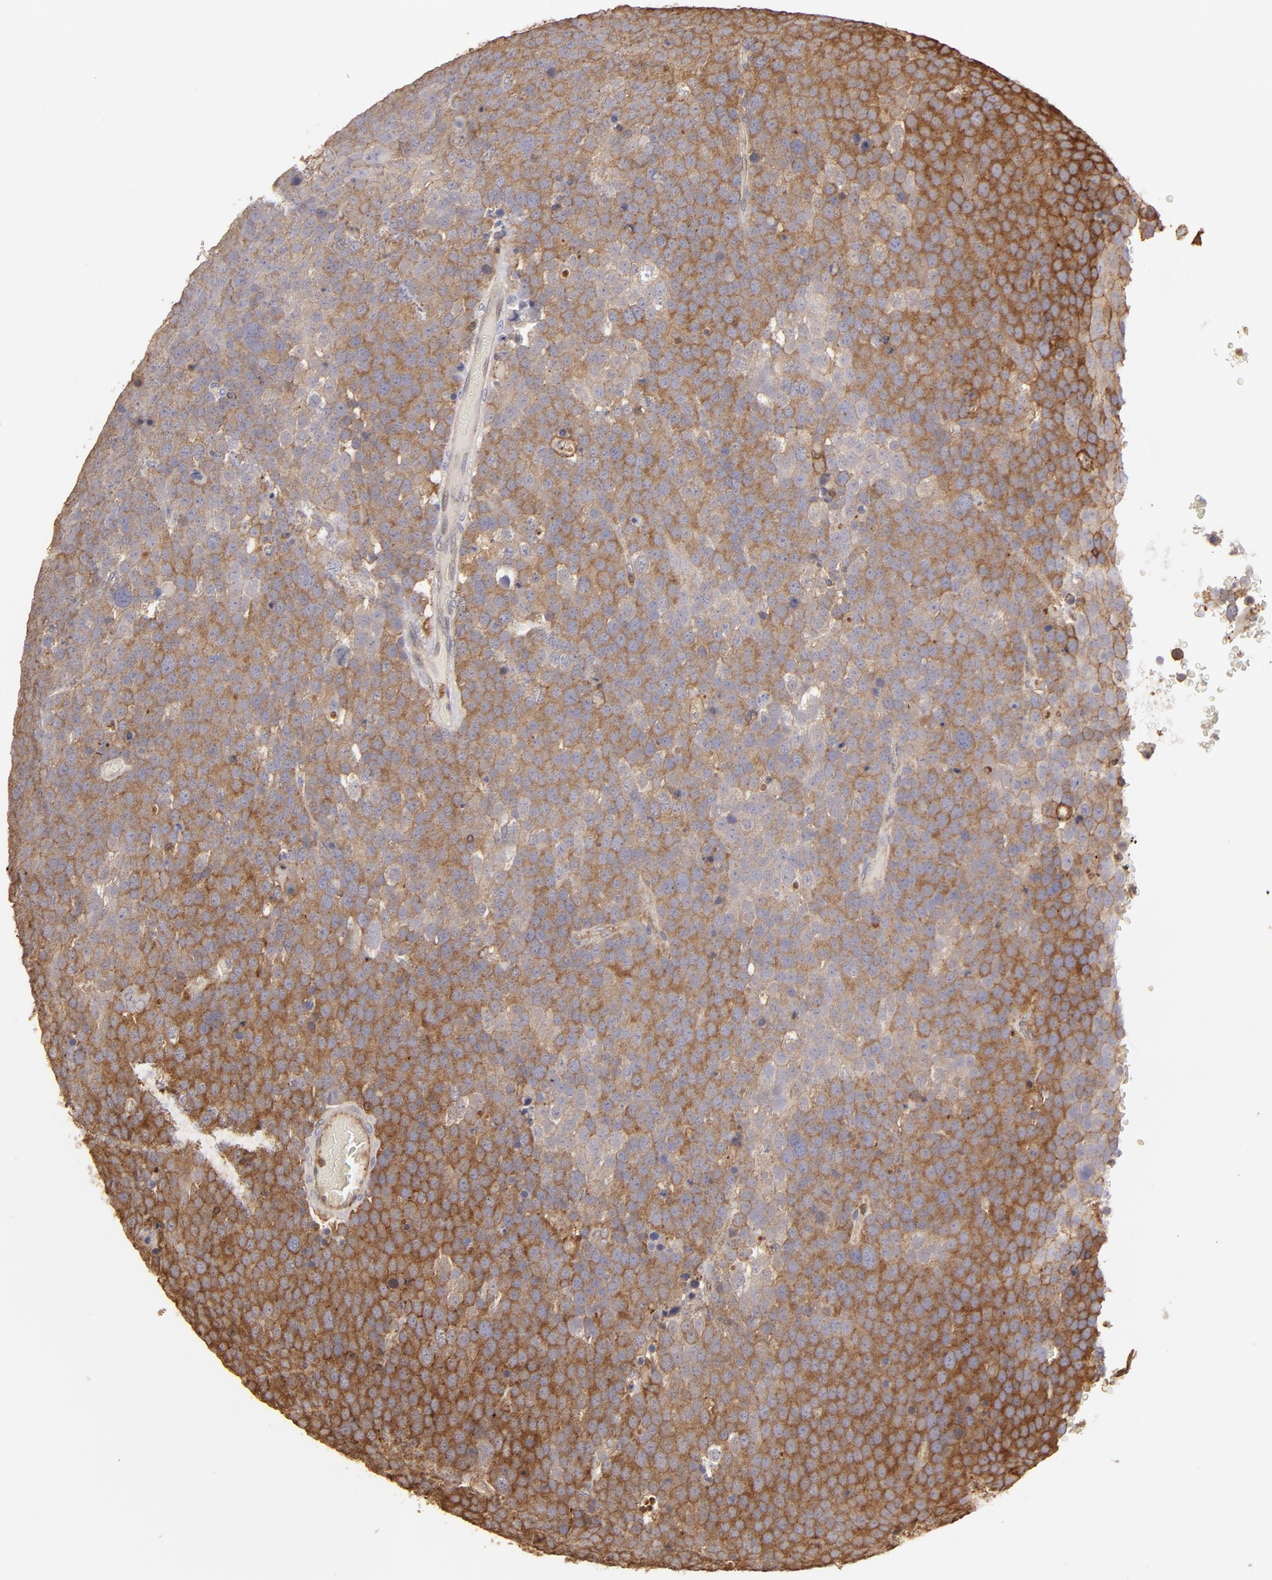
{"staining": {"intensity": "moderate", "quantity": ">75%", "location": "cytoplasmic/membranous"}, "tissue": "testis cancer", "cell_type": "Tumor cells", "image_type": "cancer", "snomed": [{"axis": "morphology", "description": "Seminoma, NOS"}, {"axis": "topography", "description": "Testis"}], "caption": "Immunohistochemical staining of human seminoma (testis) demonstrates medium levels of moderate cytoplasmic/membranous protein staining in approximately >75% of tumor cells. (brown staining indicates protein expression, while blue staining denotes nuclei).", "gene": "ACTB", "patient": {"sex": "male", "age": 71}}